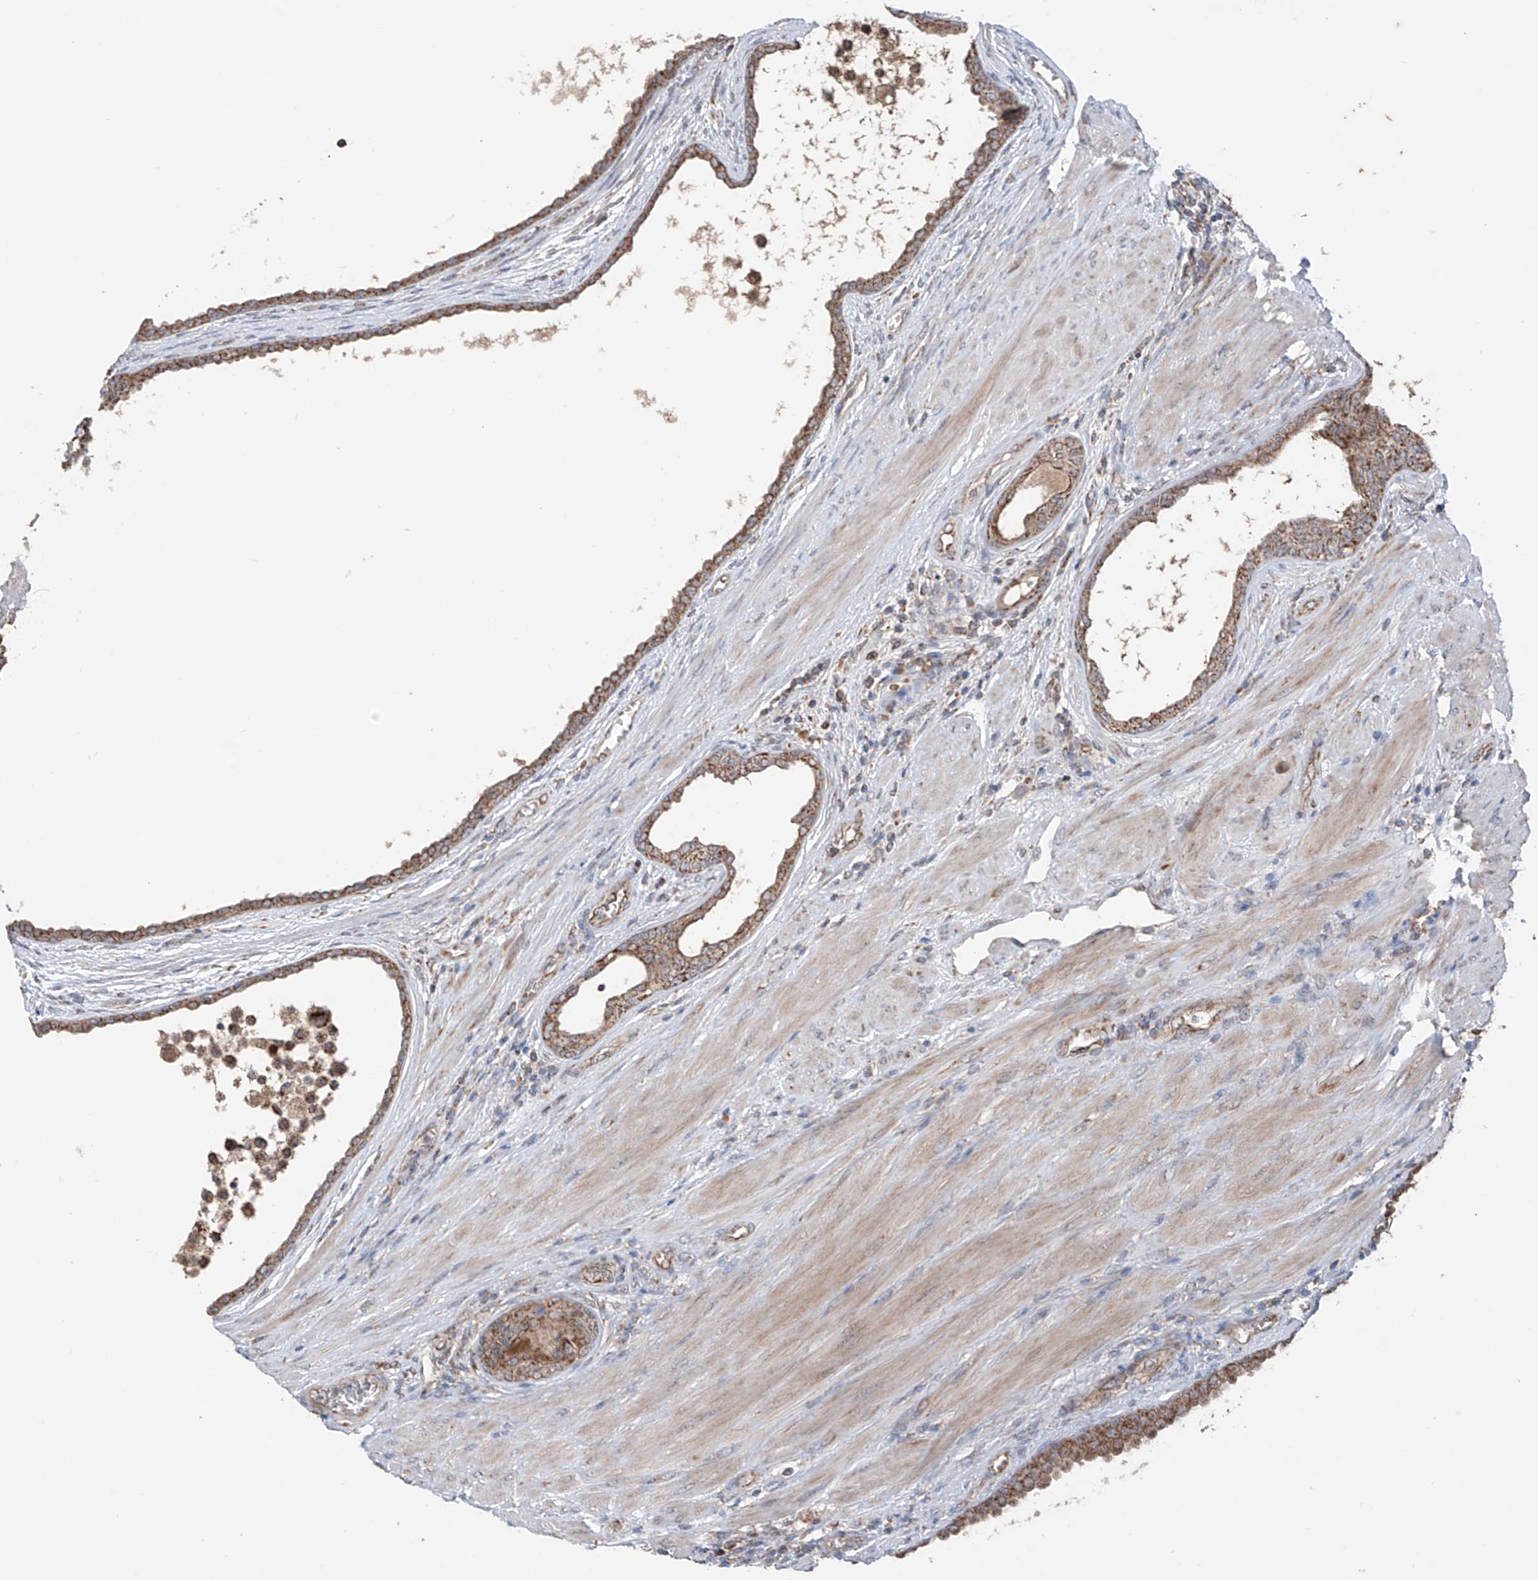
{"staining": {"intensity": "weak", "quantity": ">75%", "location": "cytoplasmic/membranous"}, "tissue": "prostate cancer", "cell_type": "Tumor cells", "image_type": "cancer", "snomed": [{"axis": "morphology", "description": "Normal tissue, NOS"}, {"axis": "morphology", "description": "Adenocarcinoma, Low grade"}, {"axis": "topography", "description": "Prostate"}, {"axis": "topography", "description": "Peripheral nerve tissue"}], "caption": "Prostate cancer stained with a protein marker demonstrates weak staining in tumor cells.", "gene": "SAMD3", "patient": {"sex": "male", "age": 71}}